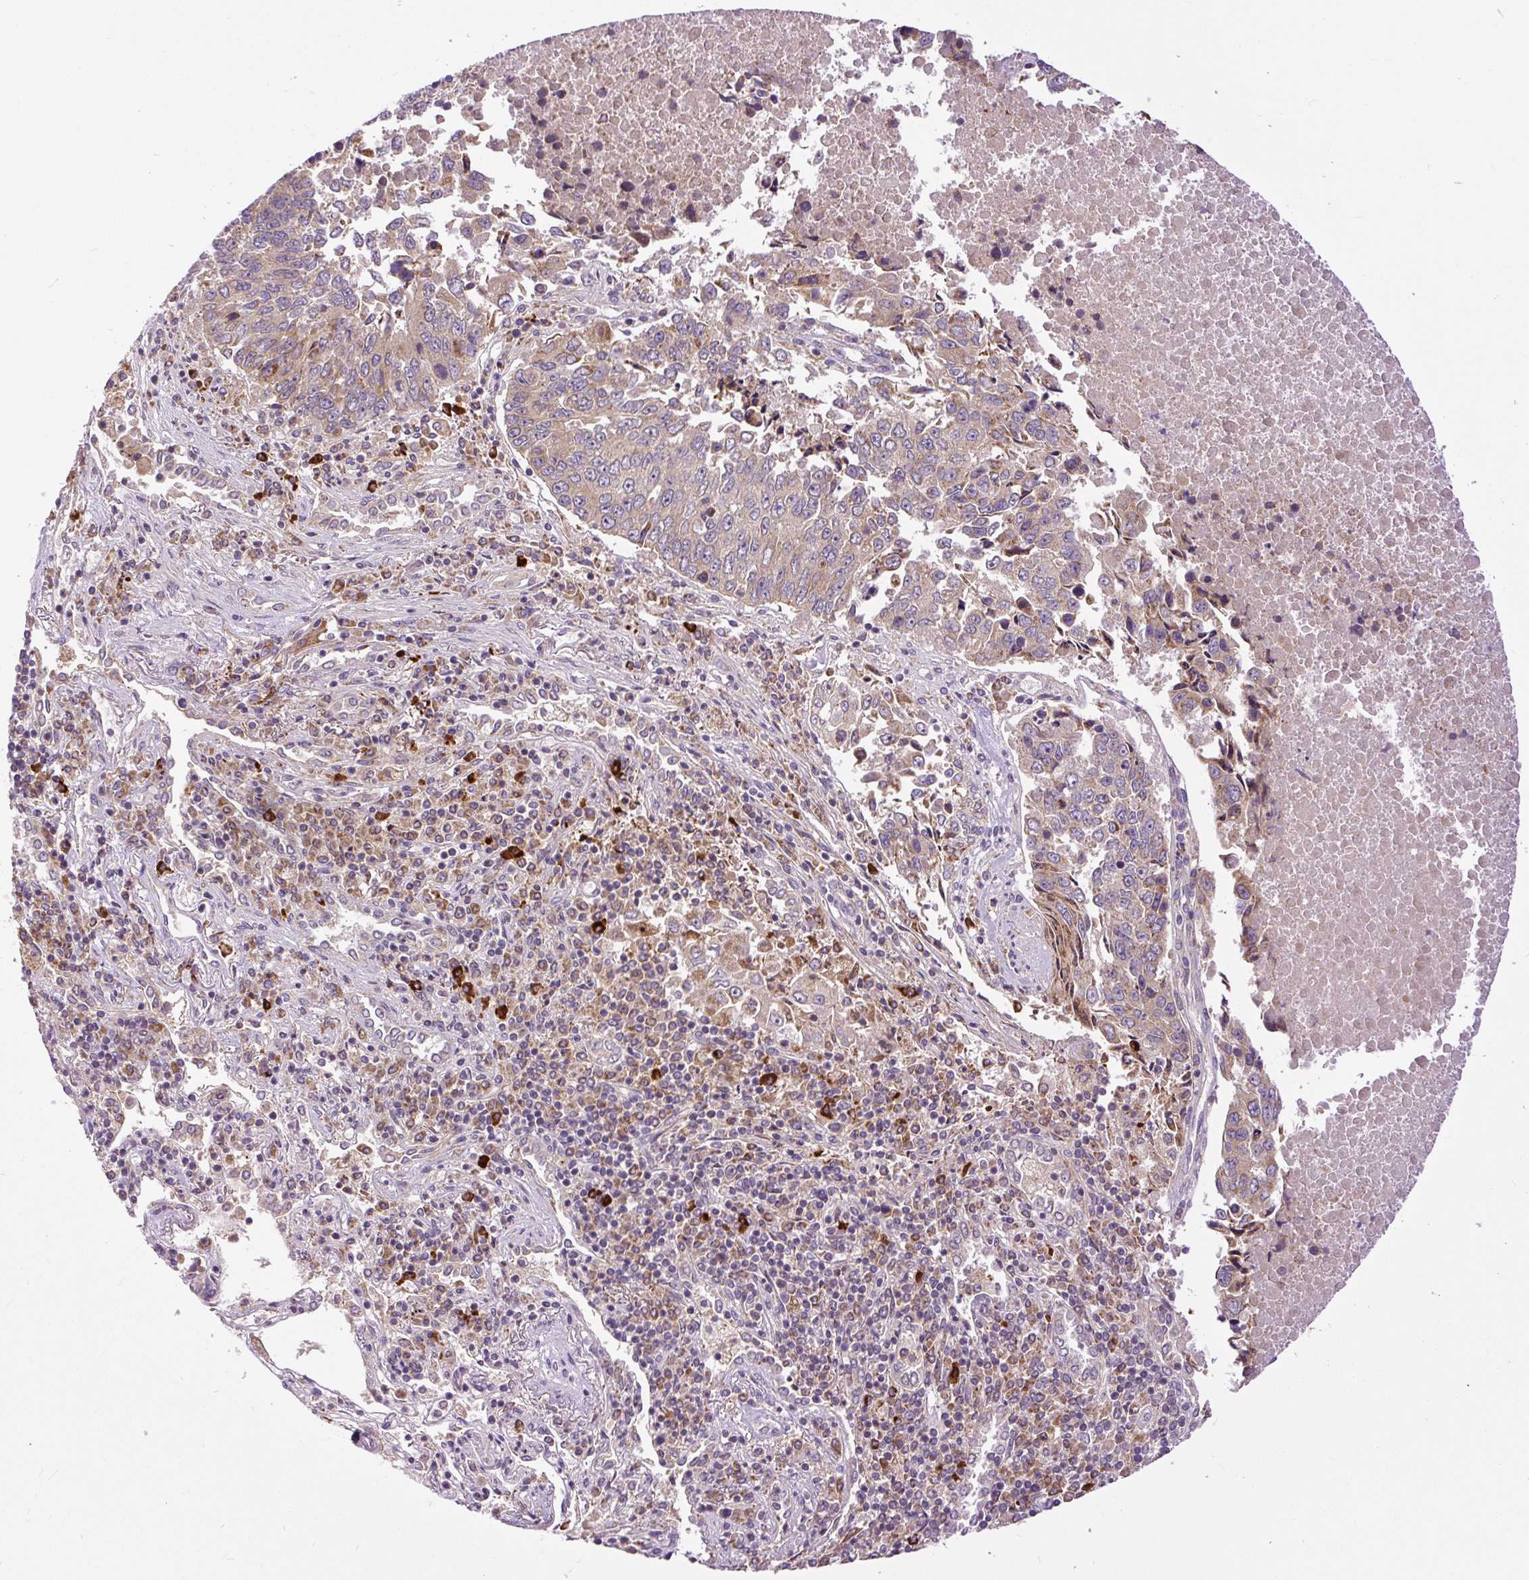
{"staining": {"intensity": "weak", "quantity": "<25%", "location": "cytoplasmic/membranous"}, "tissue": "lung cancer", "cell_type": "Tumor cells", "image_type": "cancer", "snomed": [{"axis": "morphology", "description": "Squamous cell carcinoma, NOS"}, {"axis": "topography", "description": "Lung"}], "caption": "Micrograph shows no protein positivity in tumor cells of lung cancer tissue.", "gene": "TM2D3", "patient": {"sex": "female", "age": 66}}